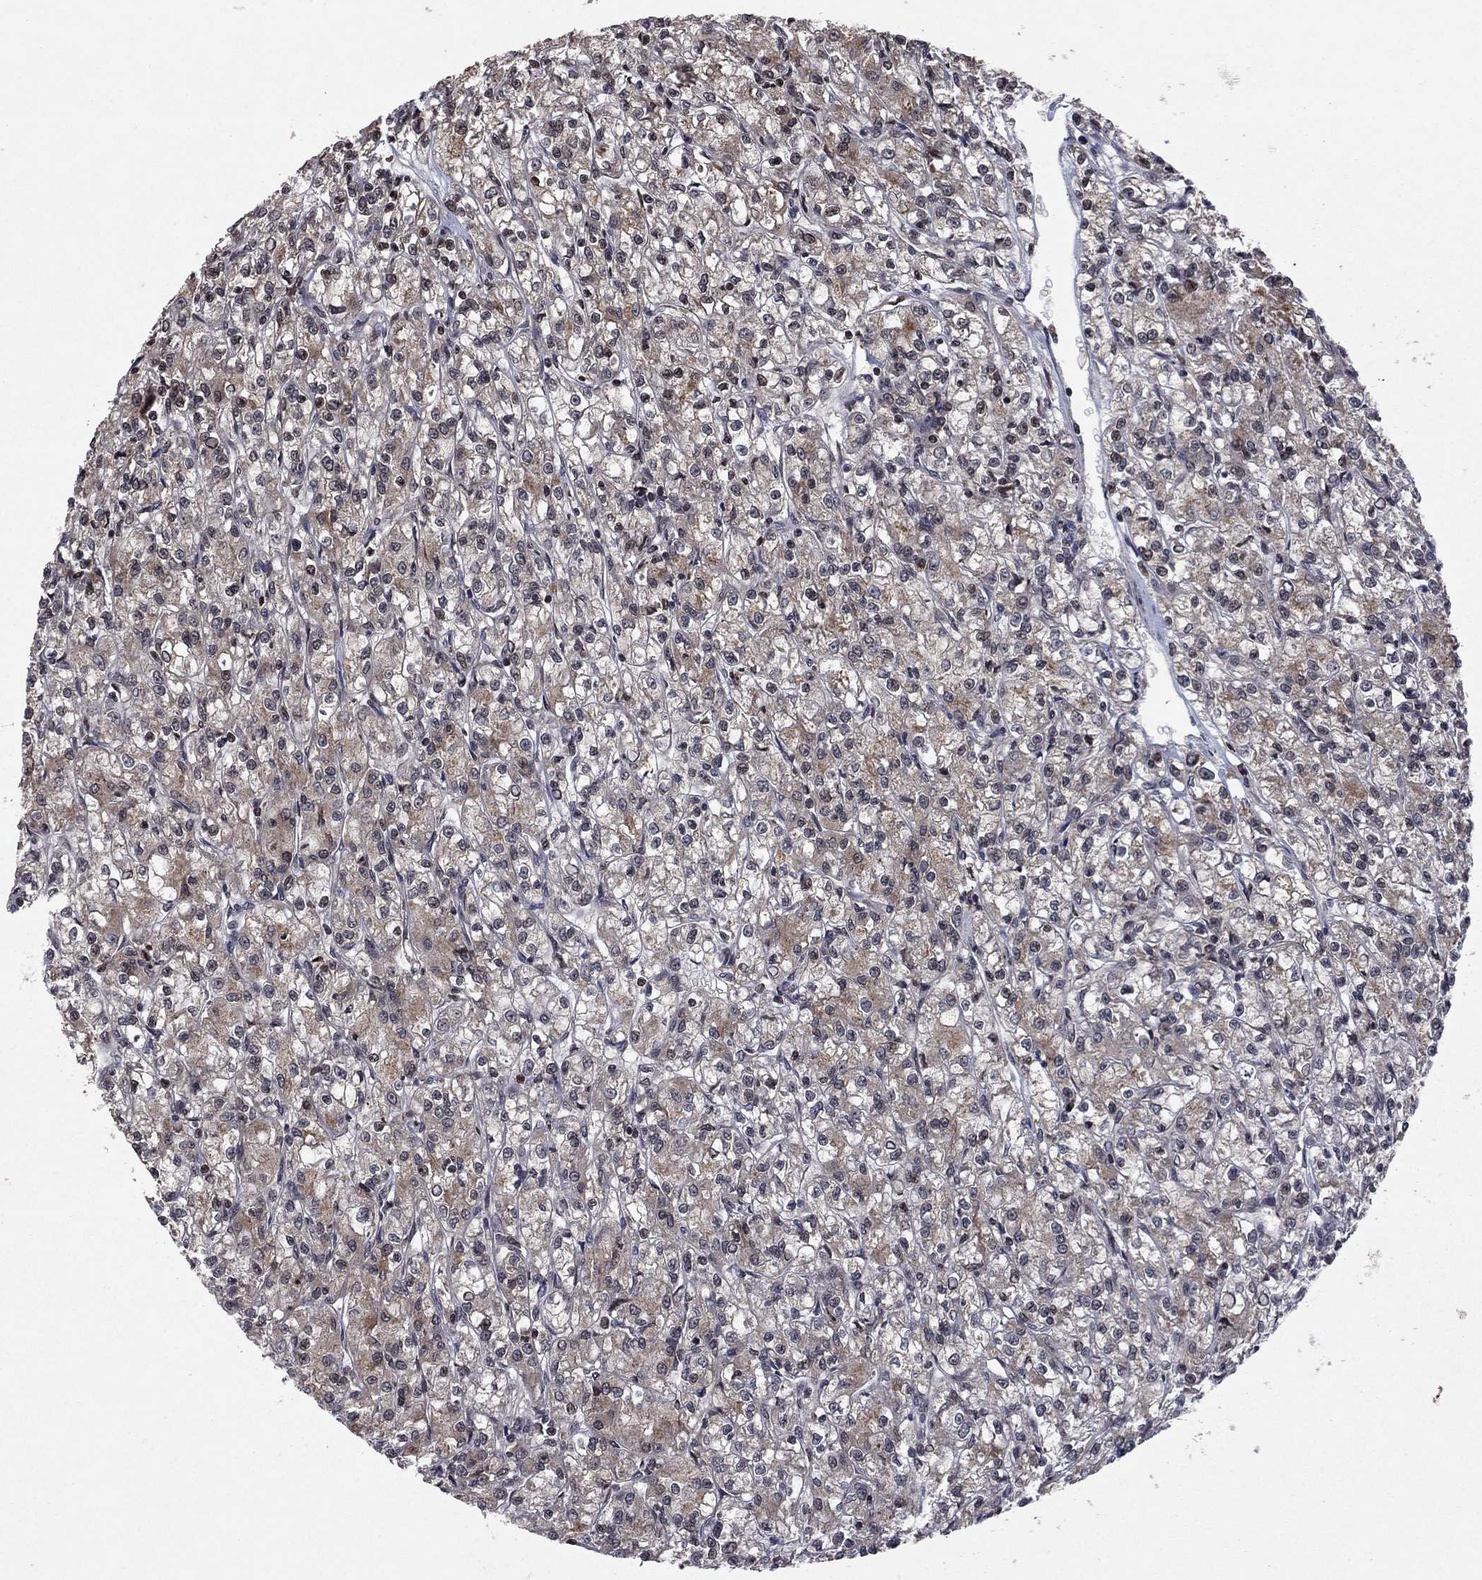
{"staining": {"intensity": "weak", "quantity": "<25%", "location": "cytoplasmic/membranous"}, "tissue": "renal cancer", "cell_type": "Tumor cells", "image_type": "cancer", "snomed": [{"axis": "morphology", "description": "Adenocarcinoma, NOS"}, {"axis": "topography", "description": "Kidney"}], "caption": "This is a histopathology image of immunohistochemistry (IHC) staining of renal cancer (adenocarcinoma), which shows no positivity in tumor cells.", "gene": "SORBS1", "patient": {"sex": "female", "age": 59}}